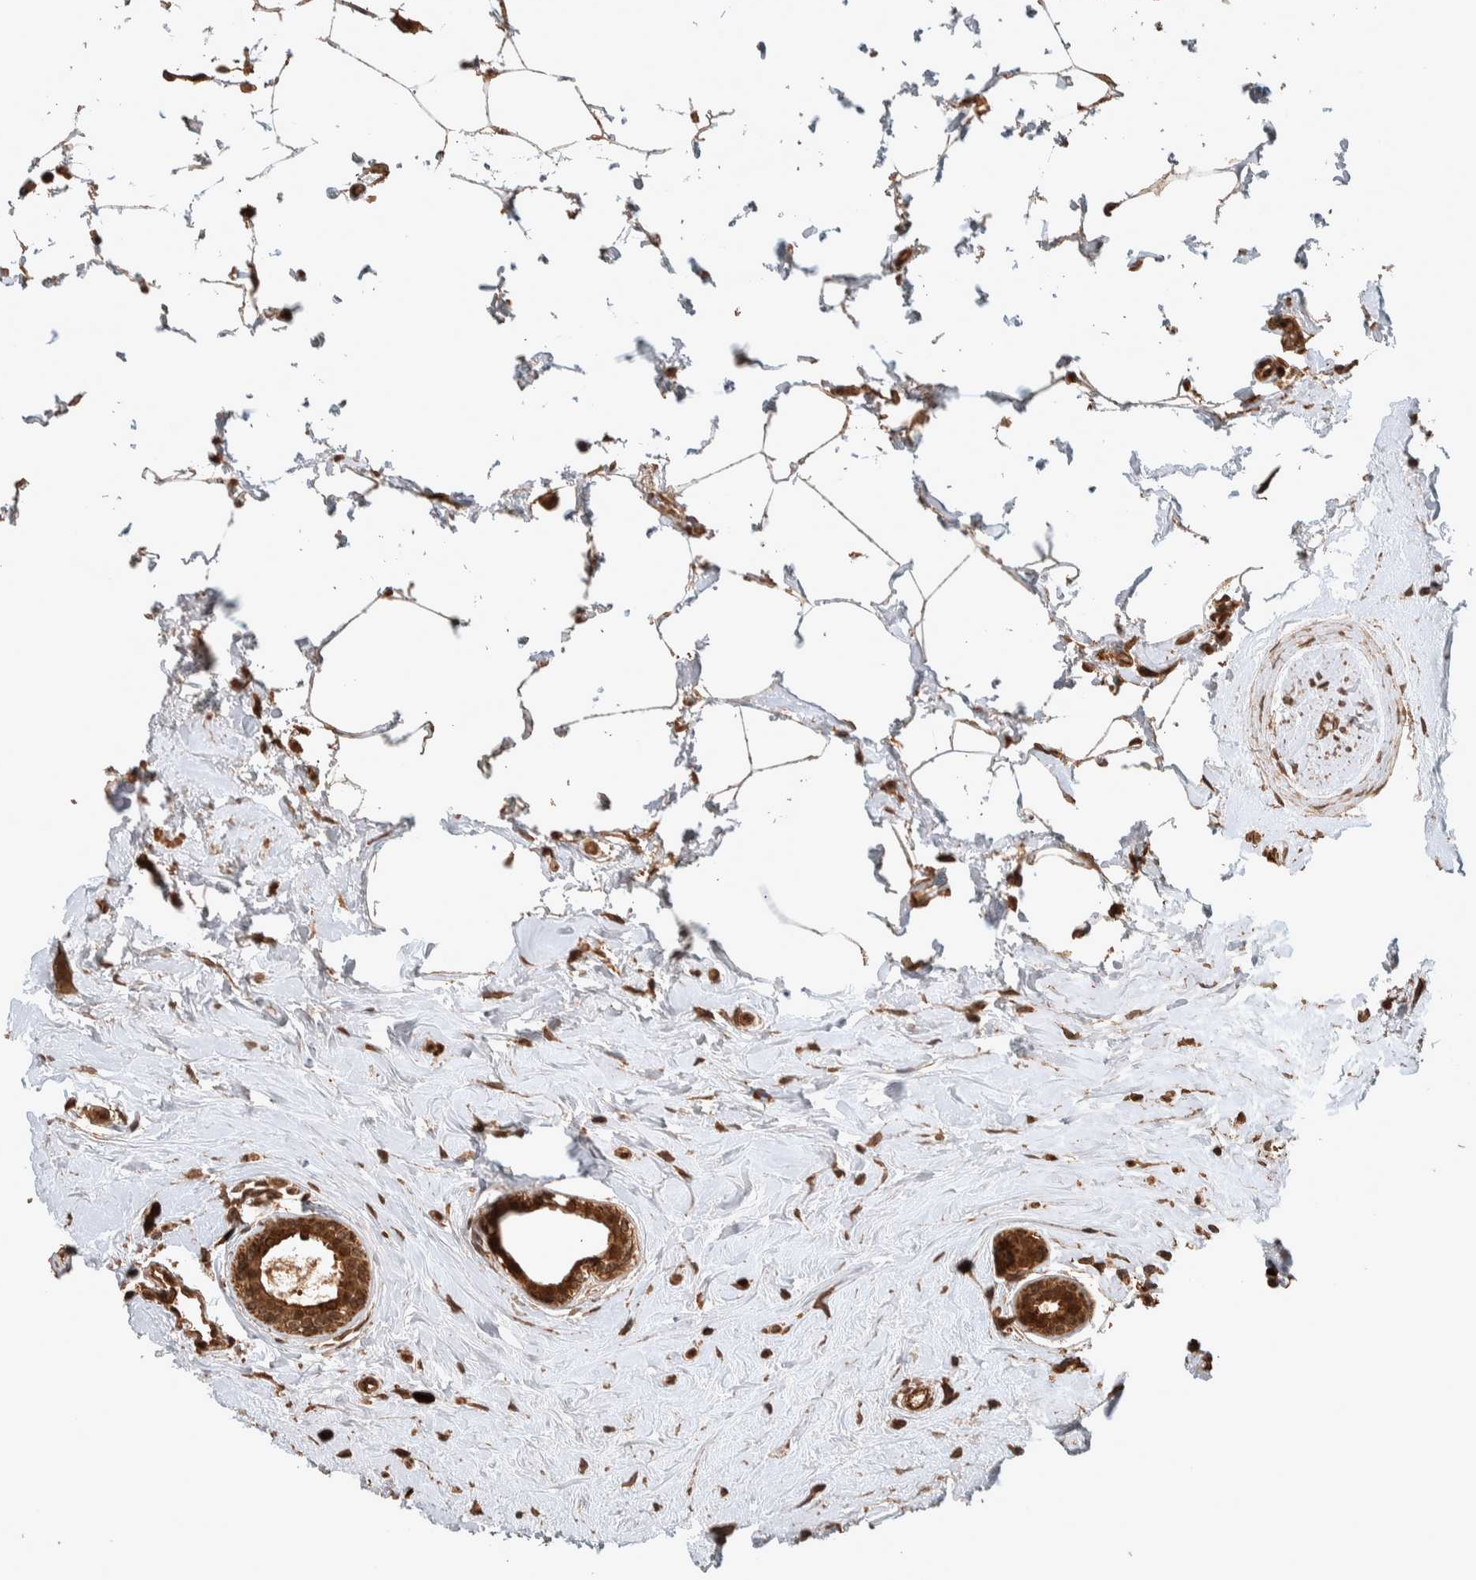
{"staining": {"intensity": "moderate", "quantity": ">75%", "location": "cytoplasmic/membranous,nuclear"}, "tissue": "breast cancer", "cell_type": "Tumor cells", "image_type": "cancer", "snomed": [{"axis": "morphology", "description": "Duct carcinoma"}, {"axis": "topography", "description": "Breast"}], "caption": "This image reveals immunohistochemistry staining of breast cancer, with medium moderate cytoplasmic/membranous and nuclear positivity in approximately >75% of tumor cells.", "gene": "CNTROB", "patient": {"sex": "female", "age": 55}}